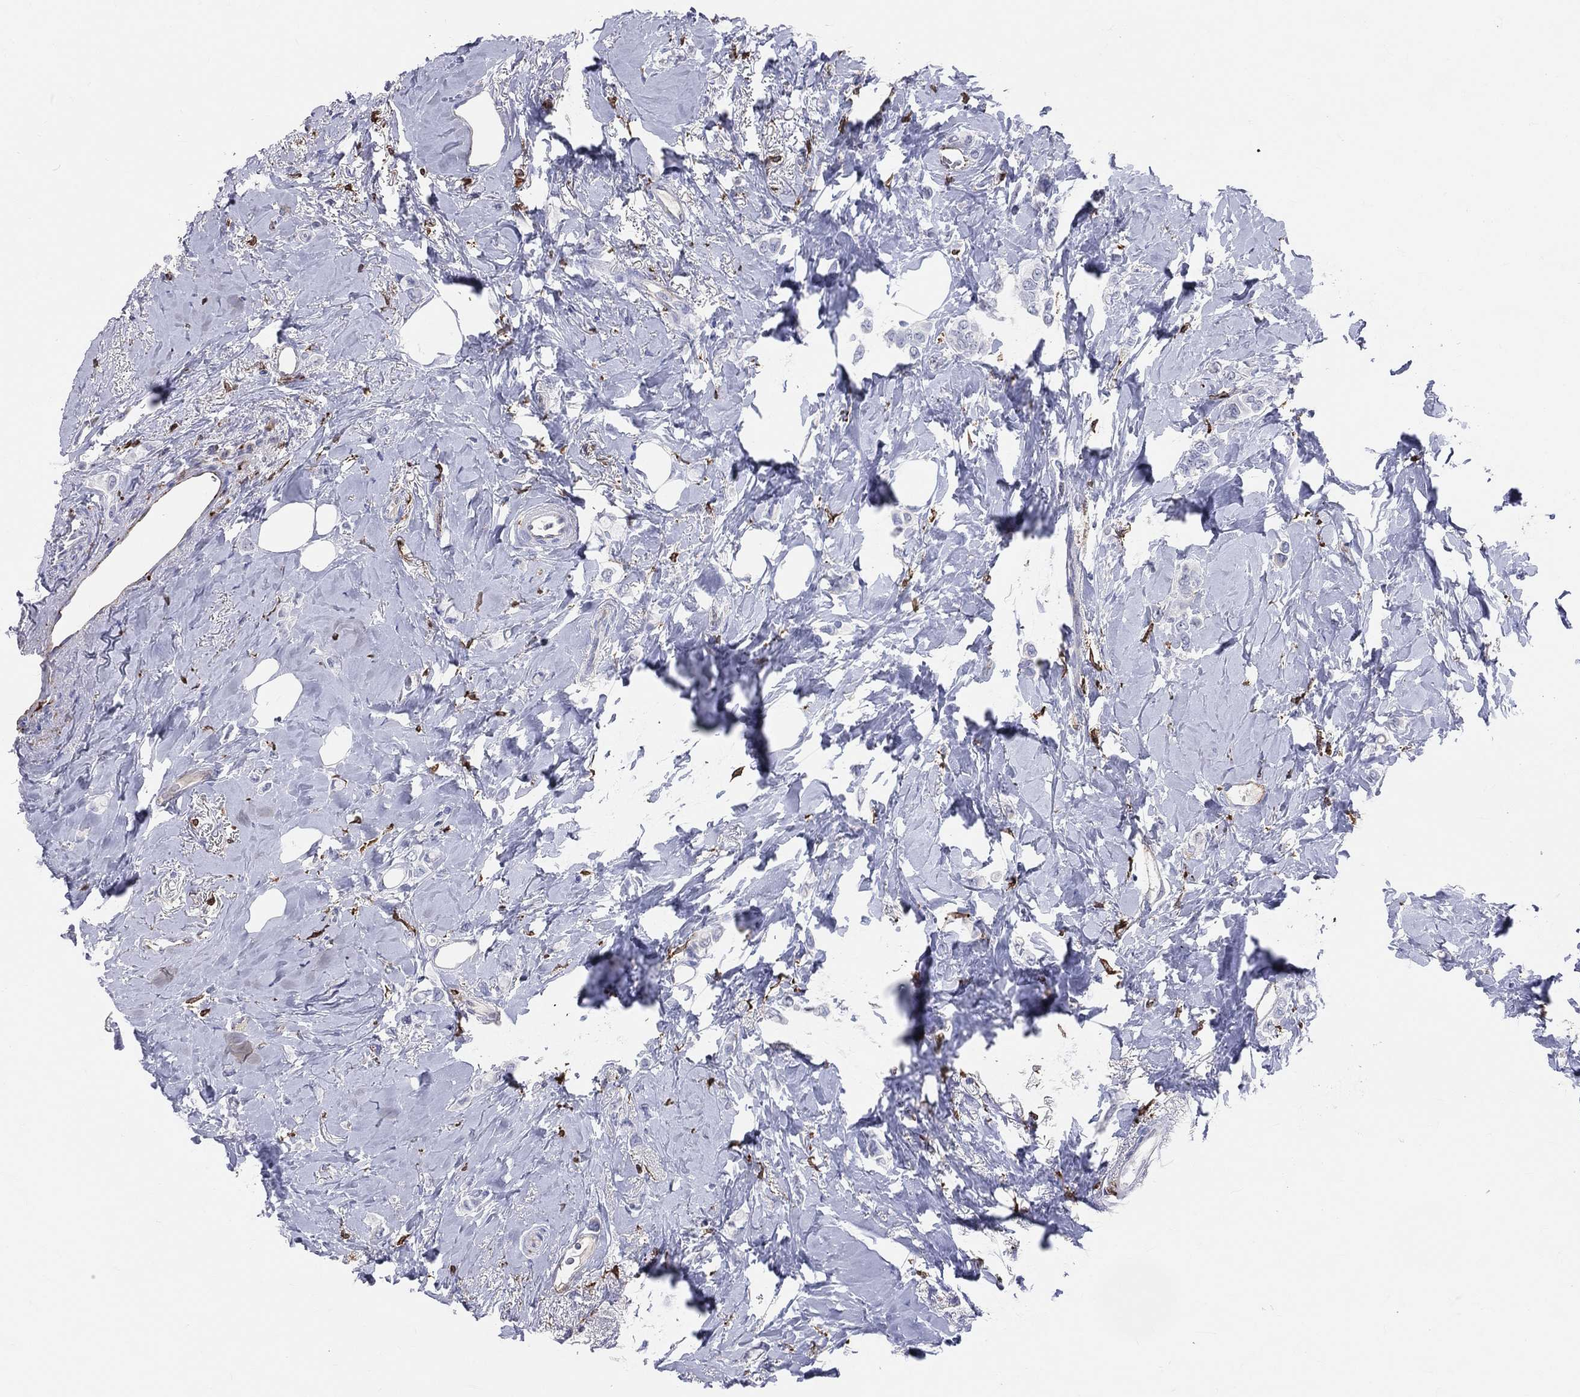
{"staining": {"intensity": "negative", "quantity": "none", "location": "none"}, "tissue": "breast cancer", "cell_type": "Tumor cells", "image_type": "cancer", "snomed": [{"axis": "morphology", "description": "Lobular carcinoma"}, {"axis": "topography", "description": "Breast"}], "caption": "Breast cancer (lobular carcinoma) was stained to show a protein in brown. There is no significant positivity in tumor cells. (IHC, brightfield microscopy, high magnification).", "gene": "CD74", "patient": {"sex": "female", "age": 66}}